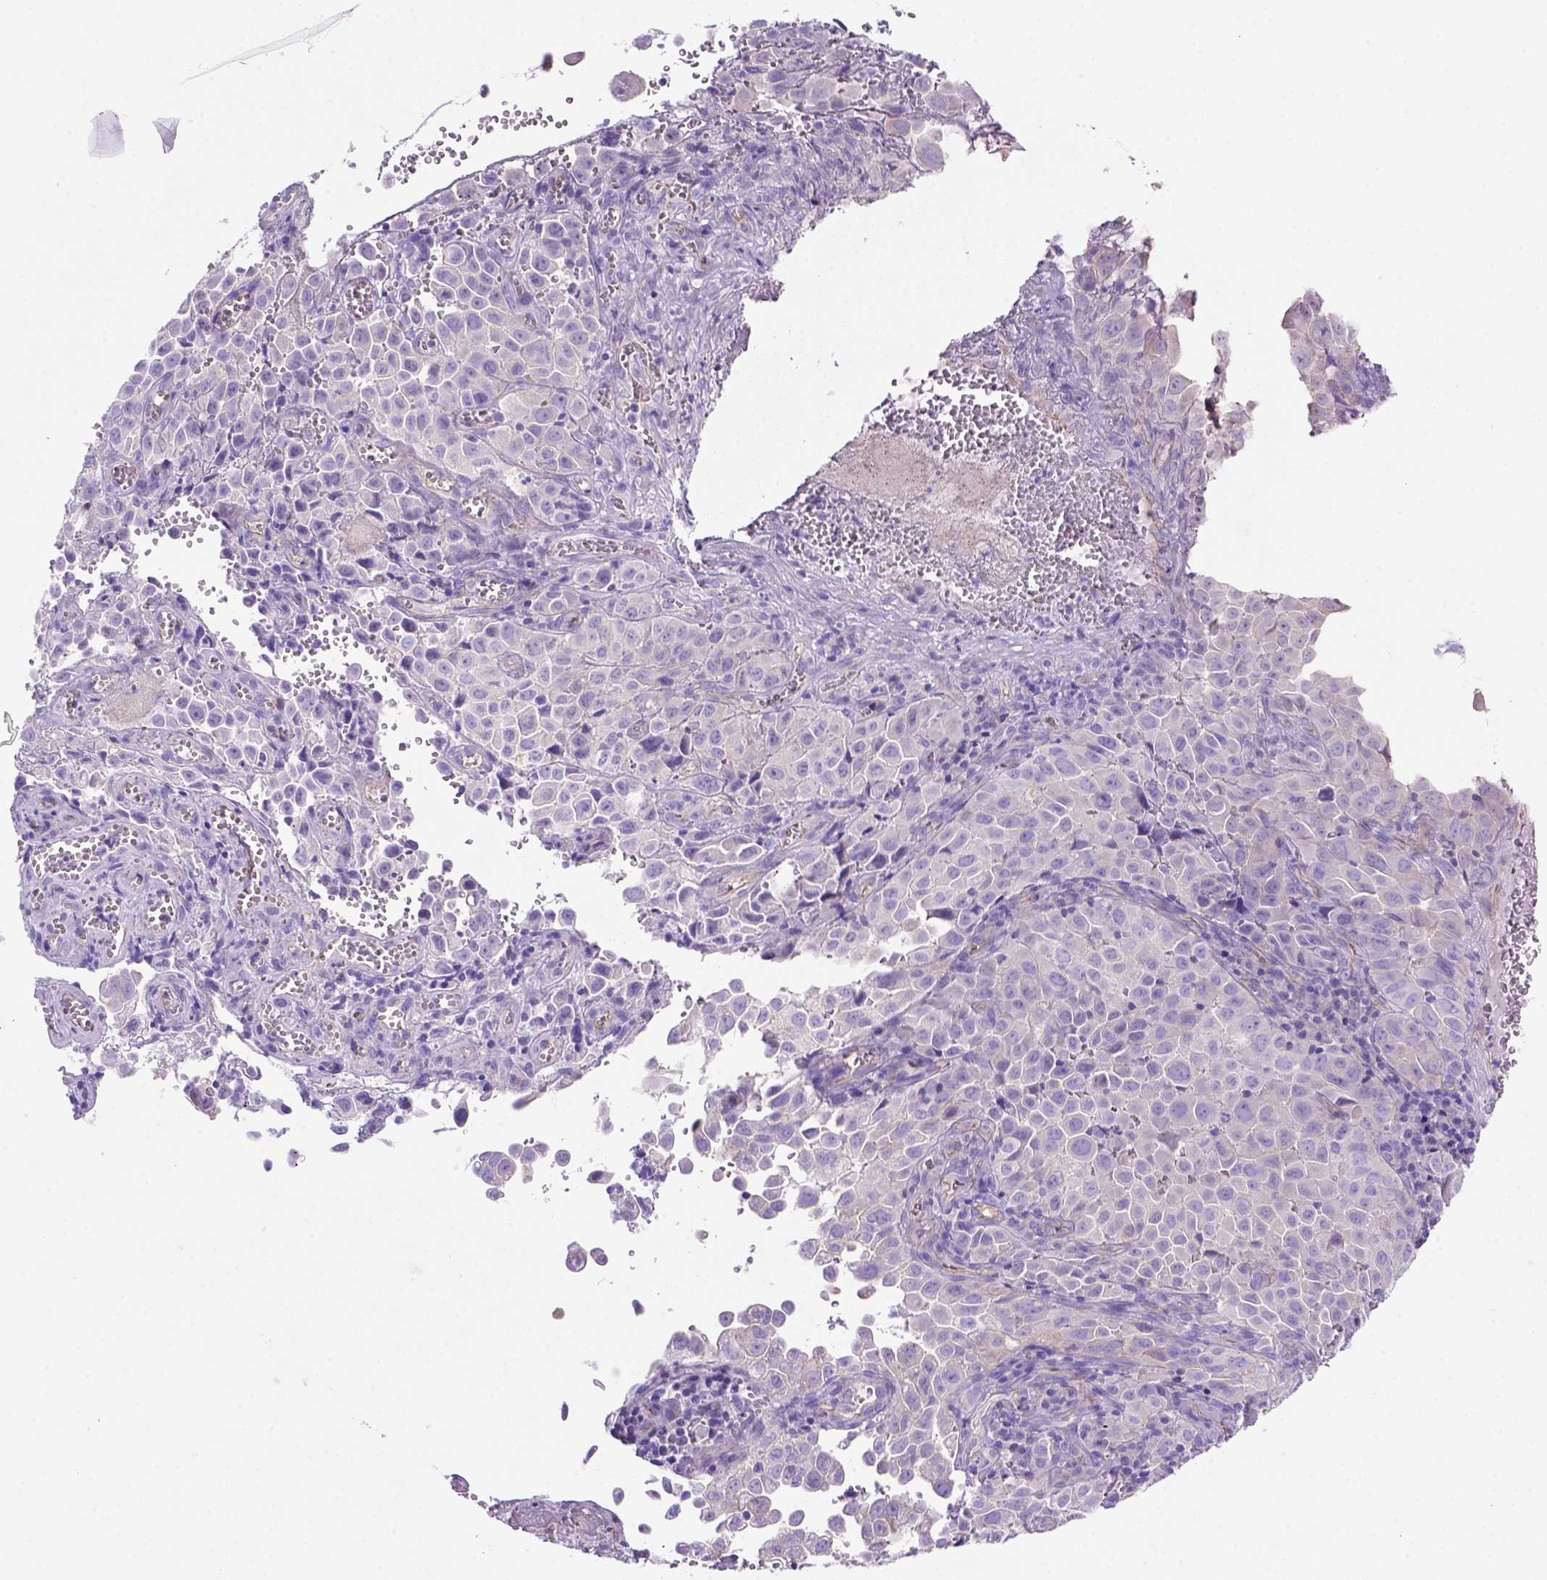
{"staining": {"intensity": "moderate", "quantity": "<25%", "location": "cytoplasmic/membranous"}, "tissue": "cervical cancer", "cell_type": "Tumor cells", "image_type": "cancer", "snomed": [{"axis": "morphology", "description": "Squamous cell carcinoma, NOS"}, {"axis": "topography", "description": "Cervix"}], "caption": "An image of cervical cancer stained for a protein shows moderate cytoplasmic/membranous brown staining in tumor cells. (DAB IHC, brown staining for protein, blue staining for nuclei).", "gene": "PEX12", "patient": {"sex": "female", "age": 55}}